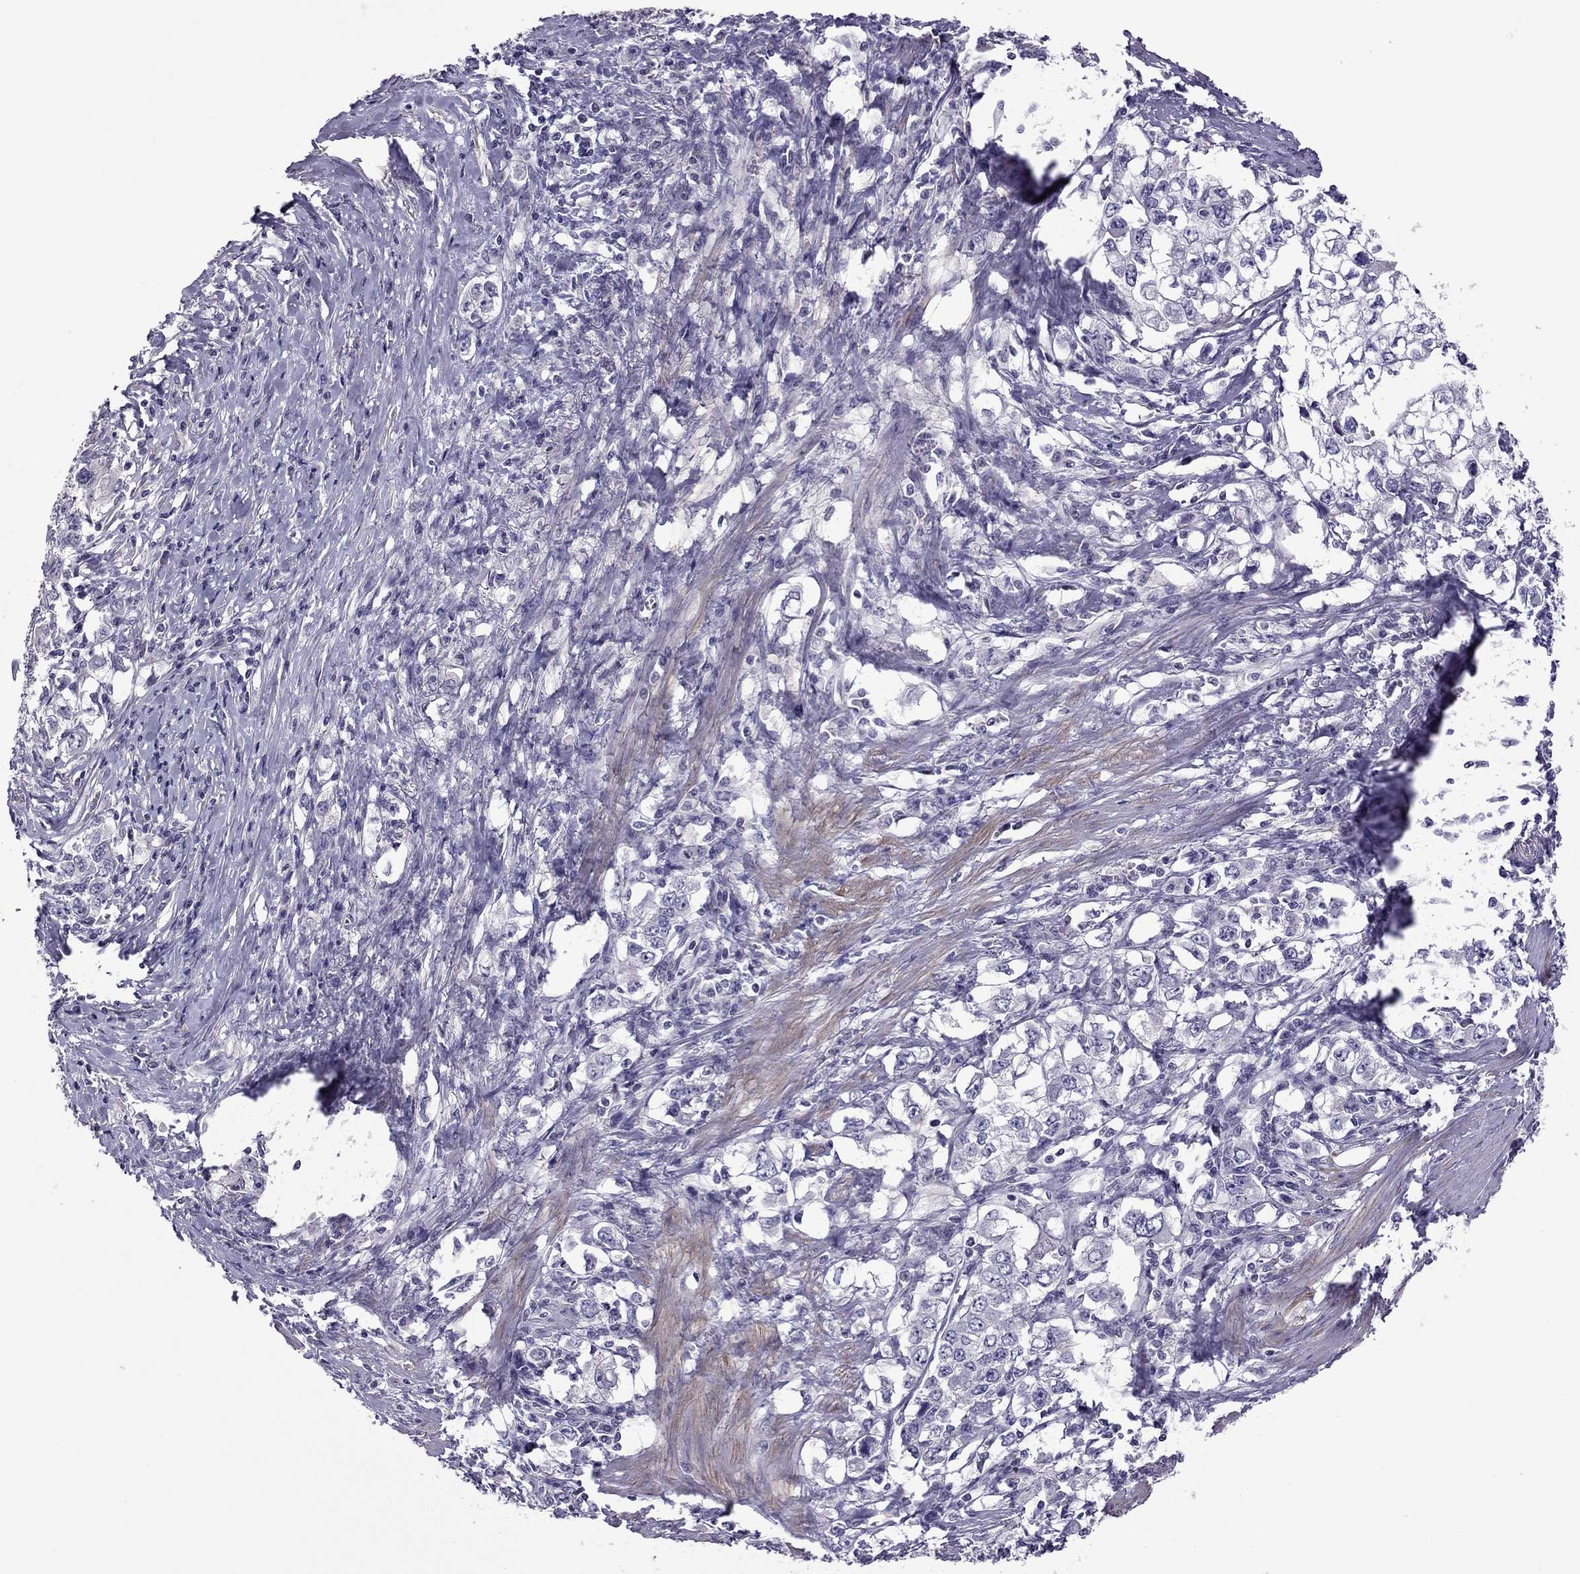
{"staining": {"intensity": "negative", "quantity": "none", "location": "none"}, "tissue": "stomach cancer", "cell_type": "Tumor cells", "image_type": "cancer", "snomed": [{"axis": "morphology", "description": "Adenocarcinoma, NOS"}, {"axis": "topography", "description": "Stomach, lower"}], "caption": "An immunohistochemistry photomicrograph of stomach adenocarcinoma is shown. There is no staining in tumor cells of stomach adenocarcinoma.", "gene": "SLC16A8", "patient": {"sex": "female", "age": 72}}